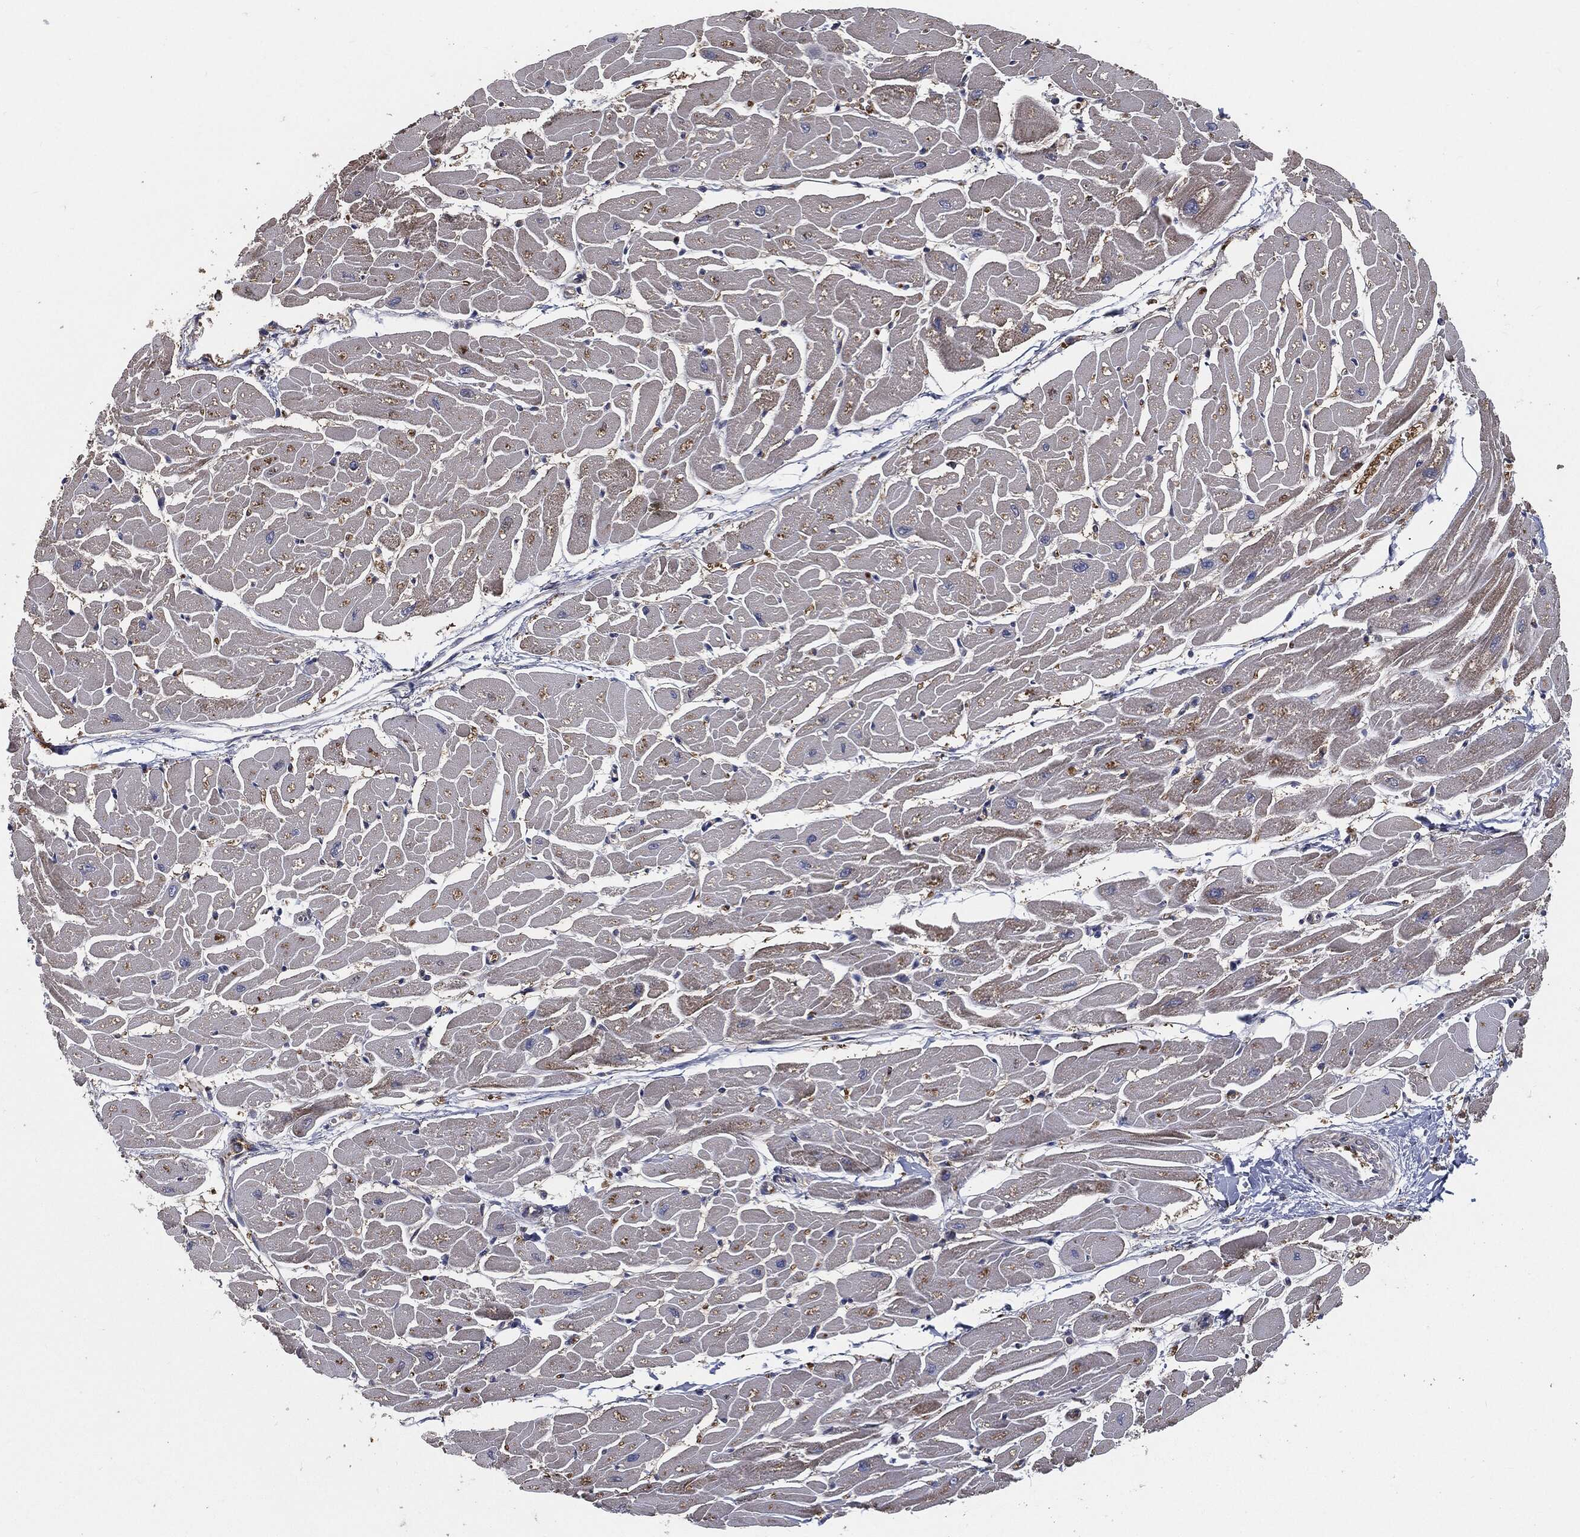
{"staining": {"intensity": "moderate", "quantity": "25%-75%", "location": "cytoplasmic/membranous"}, "tissue": "heart muscle", "cell_type": "Cardiomyocytes", "image_type": "normal", "snomed": [{"axis": "morphology", "description": "Normal tissue, NOS"}, {"axis": "topography", "description": "Heart"}], "caption": "This is a histology image of IHC staining of unremarkable heart muscle, which shows moderate staining in the cytoplasmic/membranous of cardiomyocytes.", "gene": "PRDX4", "patient": {"sex": "male", "age": 57}}